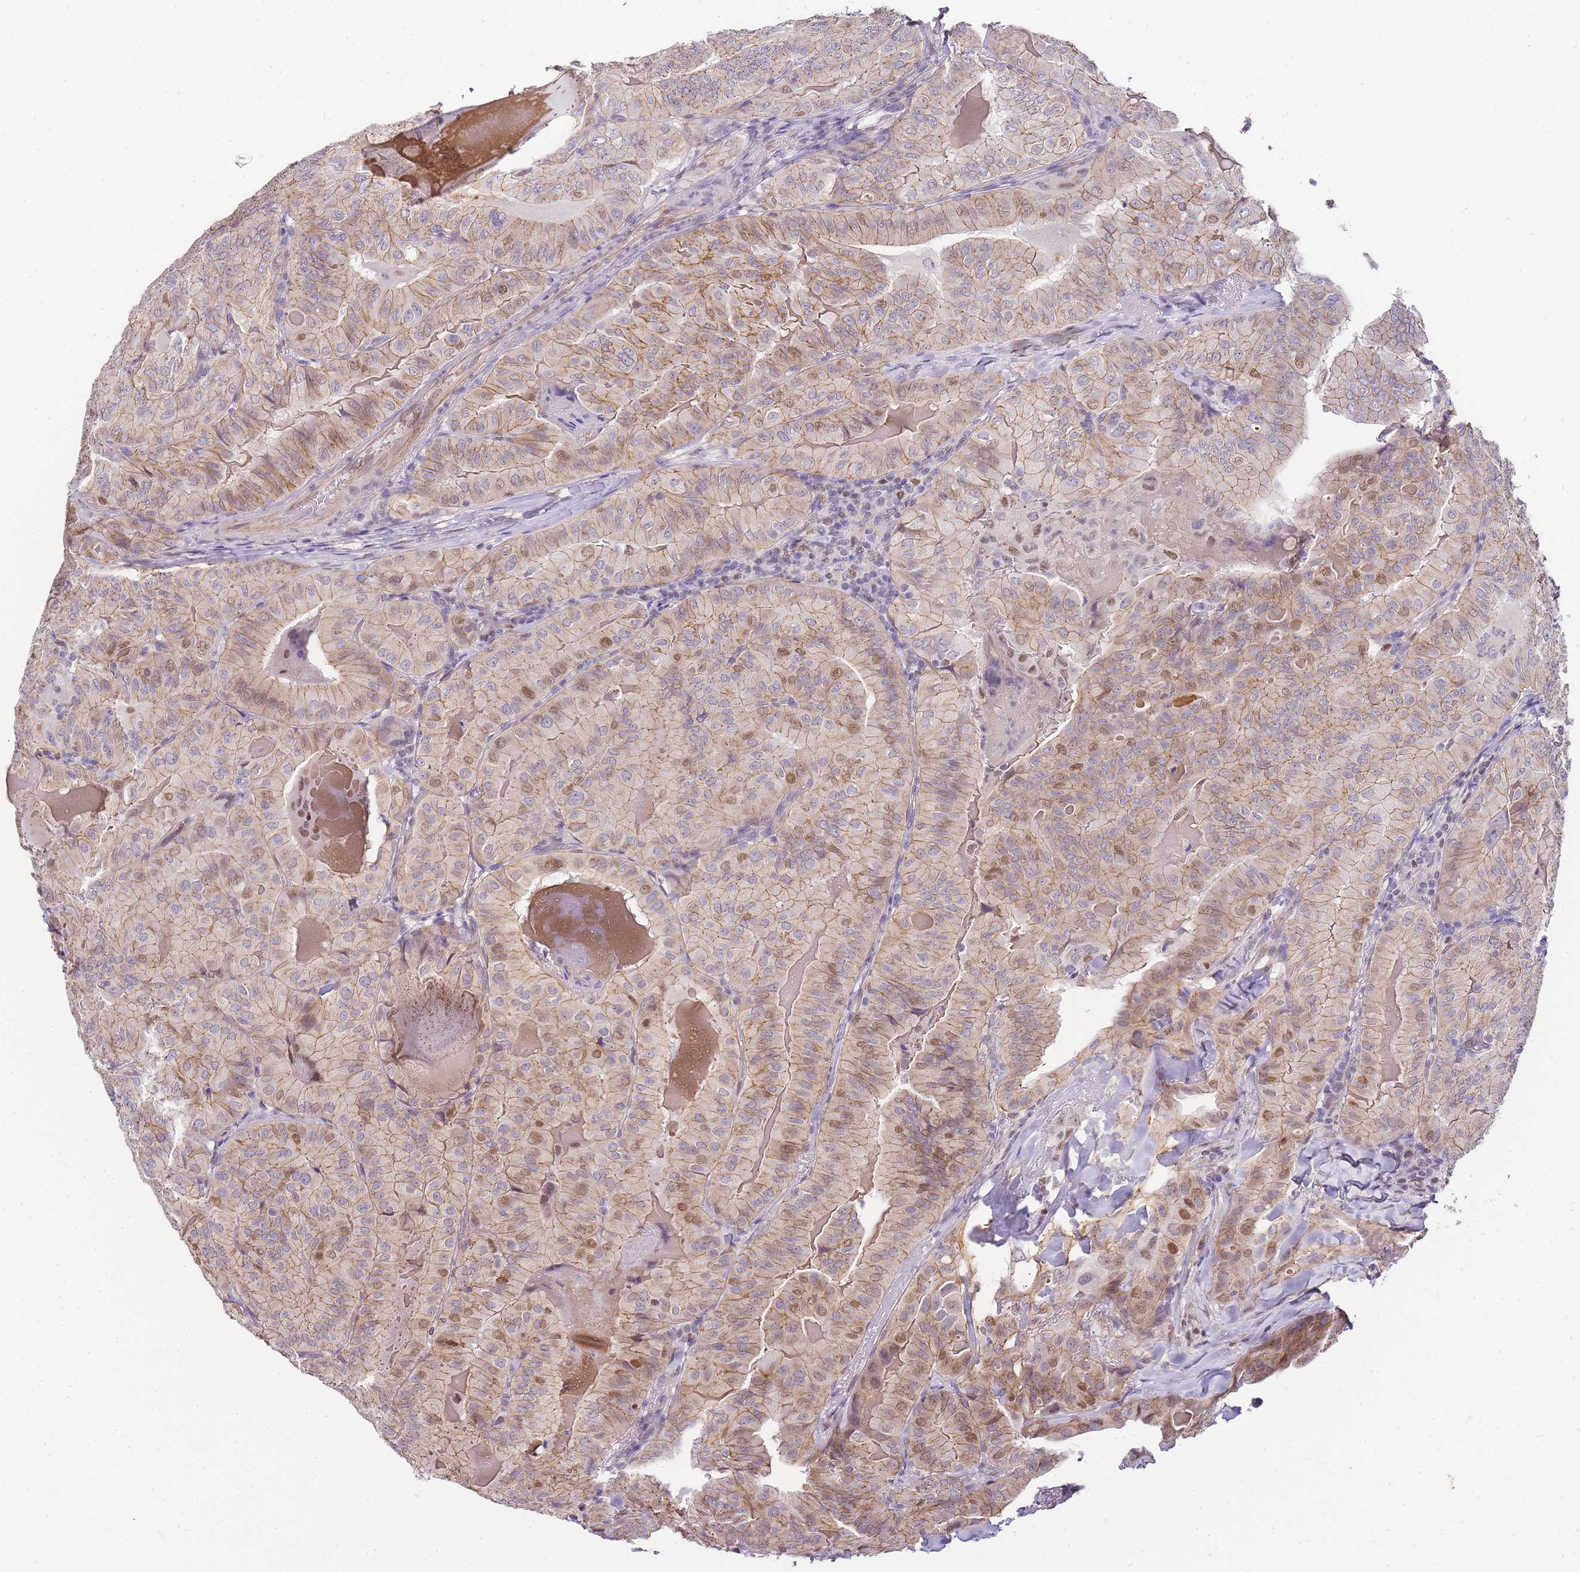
{"staining": {"intensity": "moderate", "quantity": ">75%", "location": "cytoplasmic/membranous,nuclear"}, "tissue": "thyroid cancer", "cell_type": "Tumor cells", "image_type": "cancer", "snomed": [{"axis": "morphology", "description": "Papillary adenocarcinoma, NOS"}, {"axis": "topography", "description": "Thyroid gland"}], "caption": "An image of human papillary adenocarcinoma (thyroid) stained for a protein demonstrates moderate cytoplasmic/membranous and nuclear brown staining in tumor cells.", "gene": "CLBA1", "patient": {"sex": "female", "age": 68}}